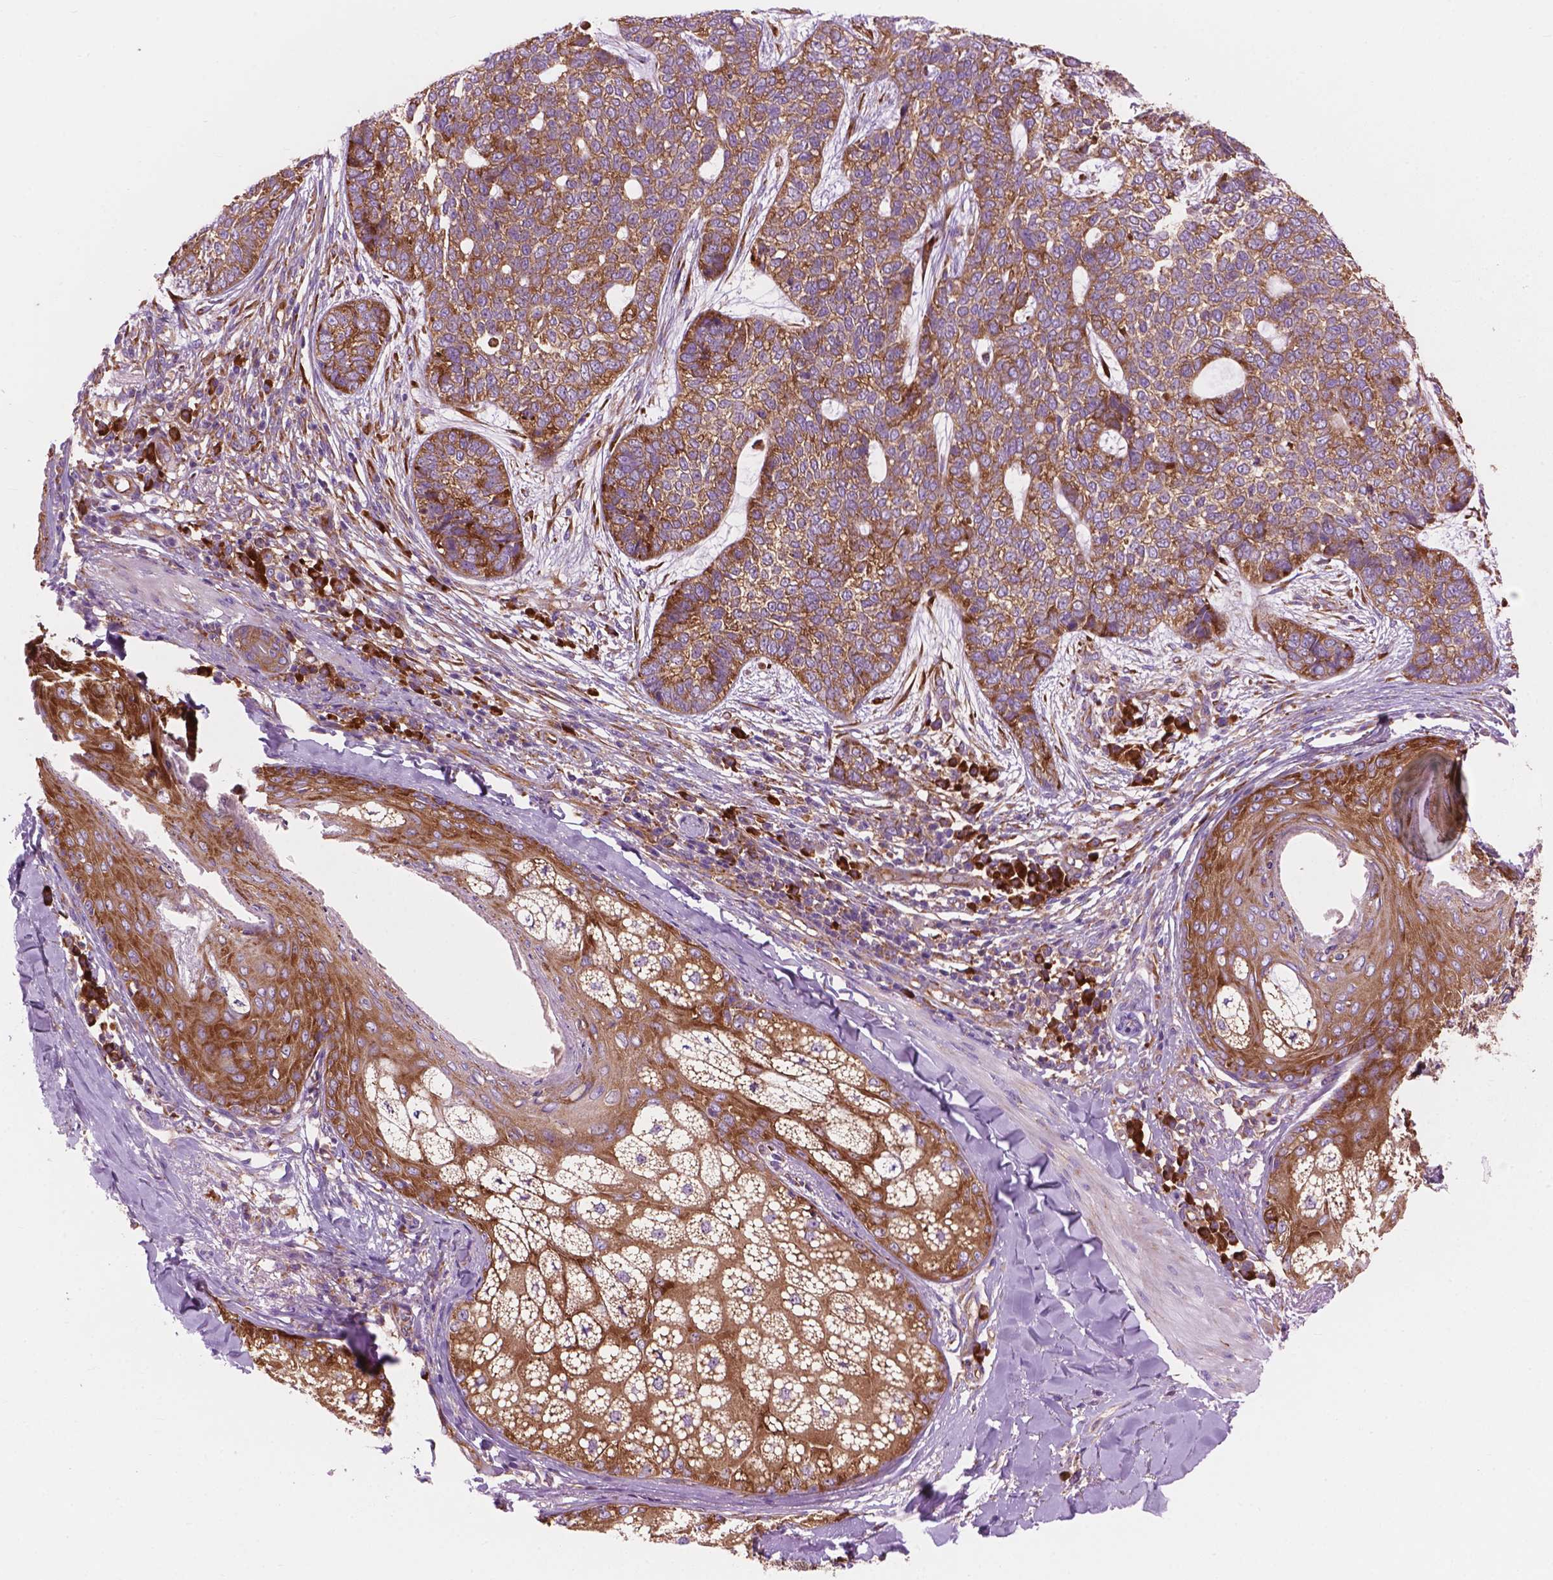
{"staining": {"intensity": "moderate", "quantity": ">75%", "location": "cytoplasmic/membranous"}, "tissue": "skin cancer", "cell_type": "Tumor cells", "image_type": "cancer", "snomed": [{"axis": "morphology", "description": "Basal cell carcinoma"}, {"axis": "topography", "description": "Skin"}], "caption": "This is a photomicrograph of IHC staining of skin cancer, which shows moderate expression in the cytoplasmic/membranous of tumor cells.", "gene": "RPL37A", "patient": {"sex": "female", "age": 69}}